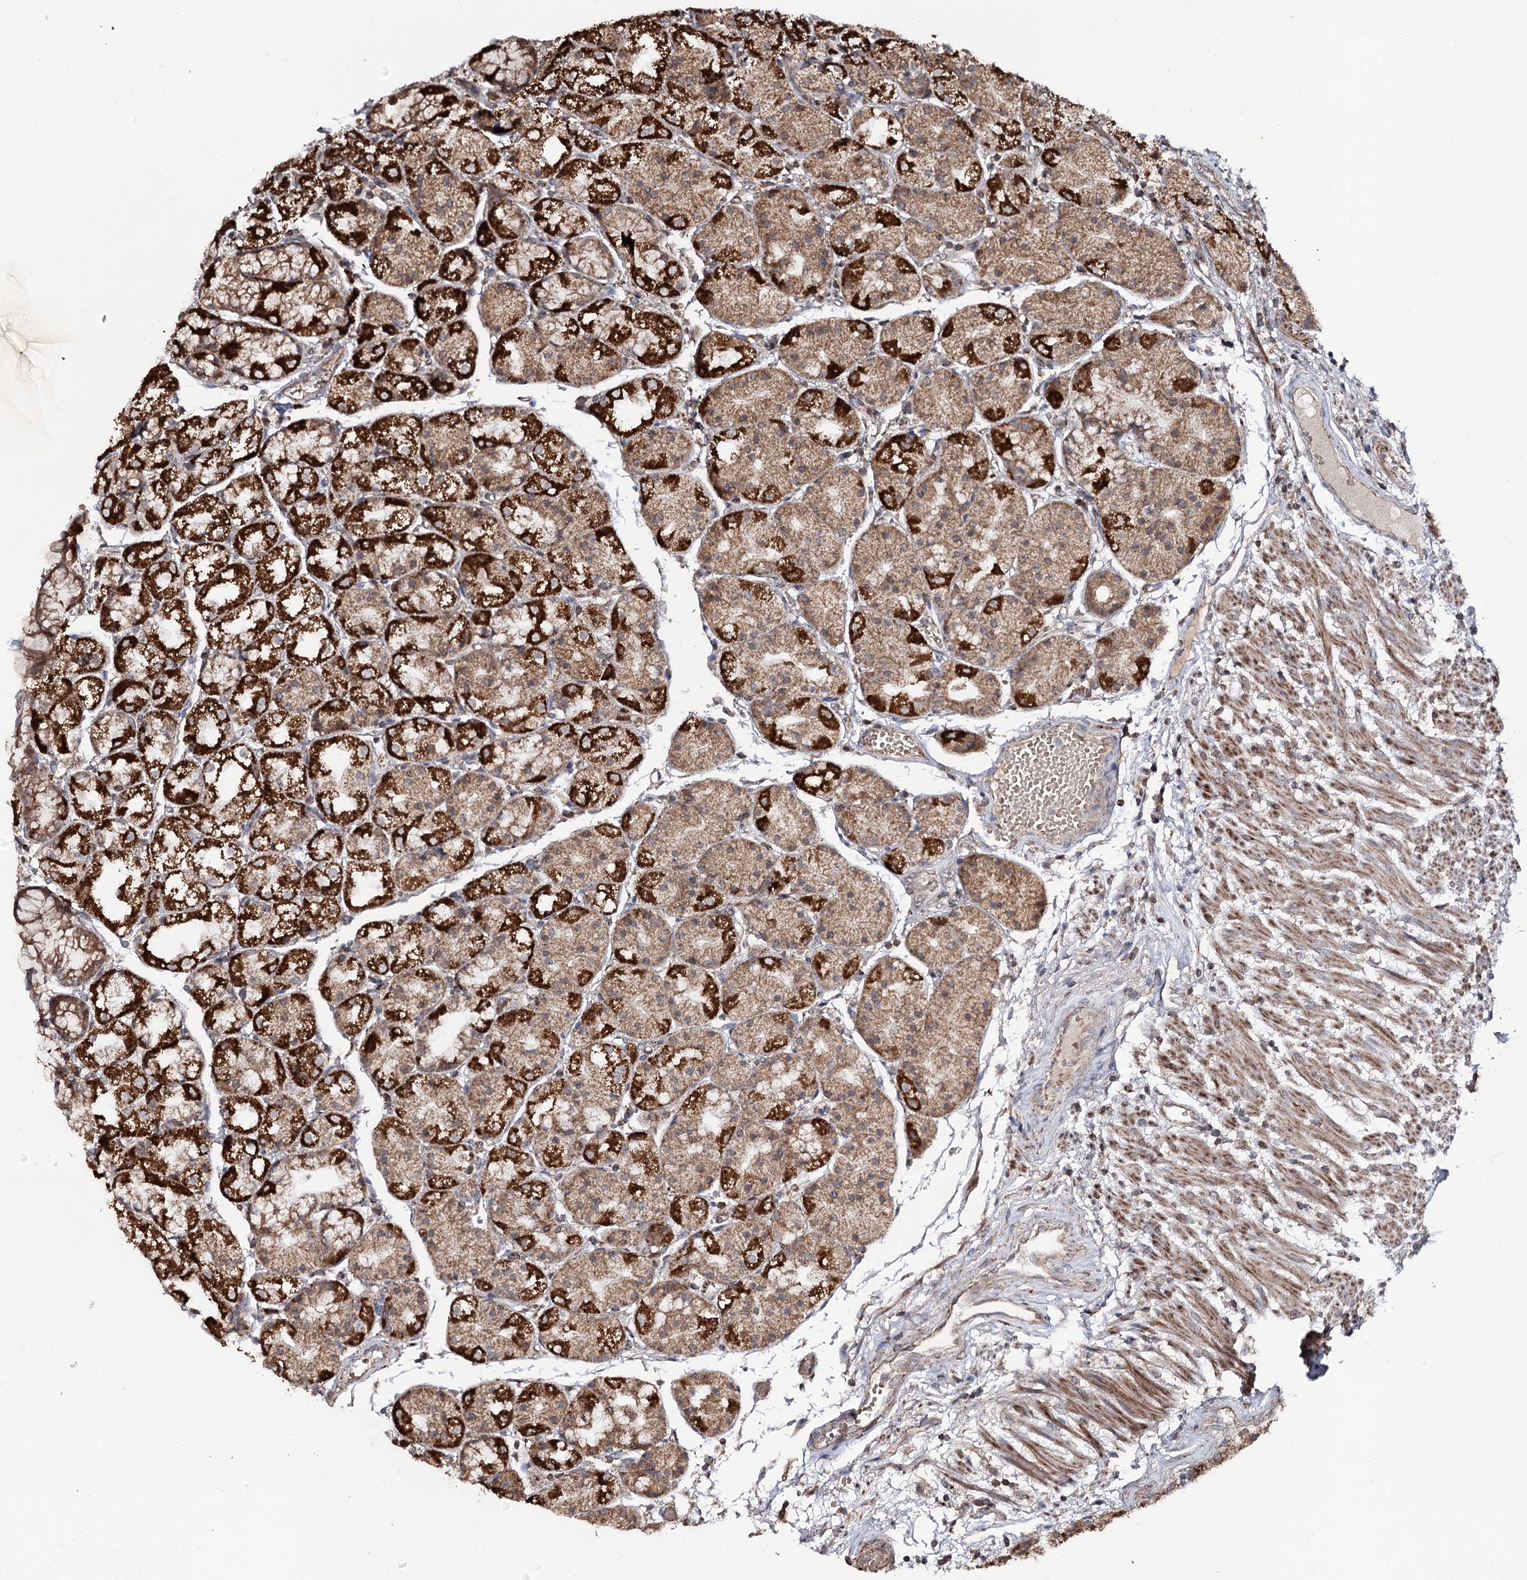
{"staining": {"intensity": "strong", "quantity": ">75%", "location": "cytoplasmic/membranous"}, "tissue": "stomach", "cell_type": "Glandular cells", "image_type": "normal", "snomed": [{"axis": "morphology", "description": "Normal tissue, NOS"}, {"axis": "topography", "description": "Stomach, upper"}], "caption": "Approximately >75% of glandular cells in unremarkable human stomach exhibit strong cytoplasmic/membranous protein expression as visualized by brown immunohistochemical staining.", "gene": "MINDY3", "patient": {"sex": "male", "age": 72}}